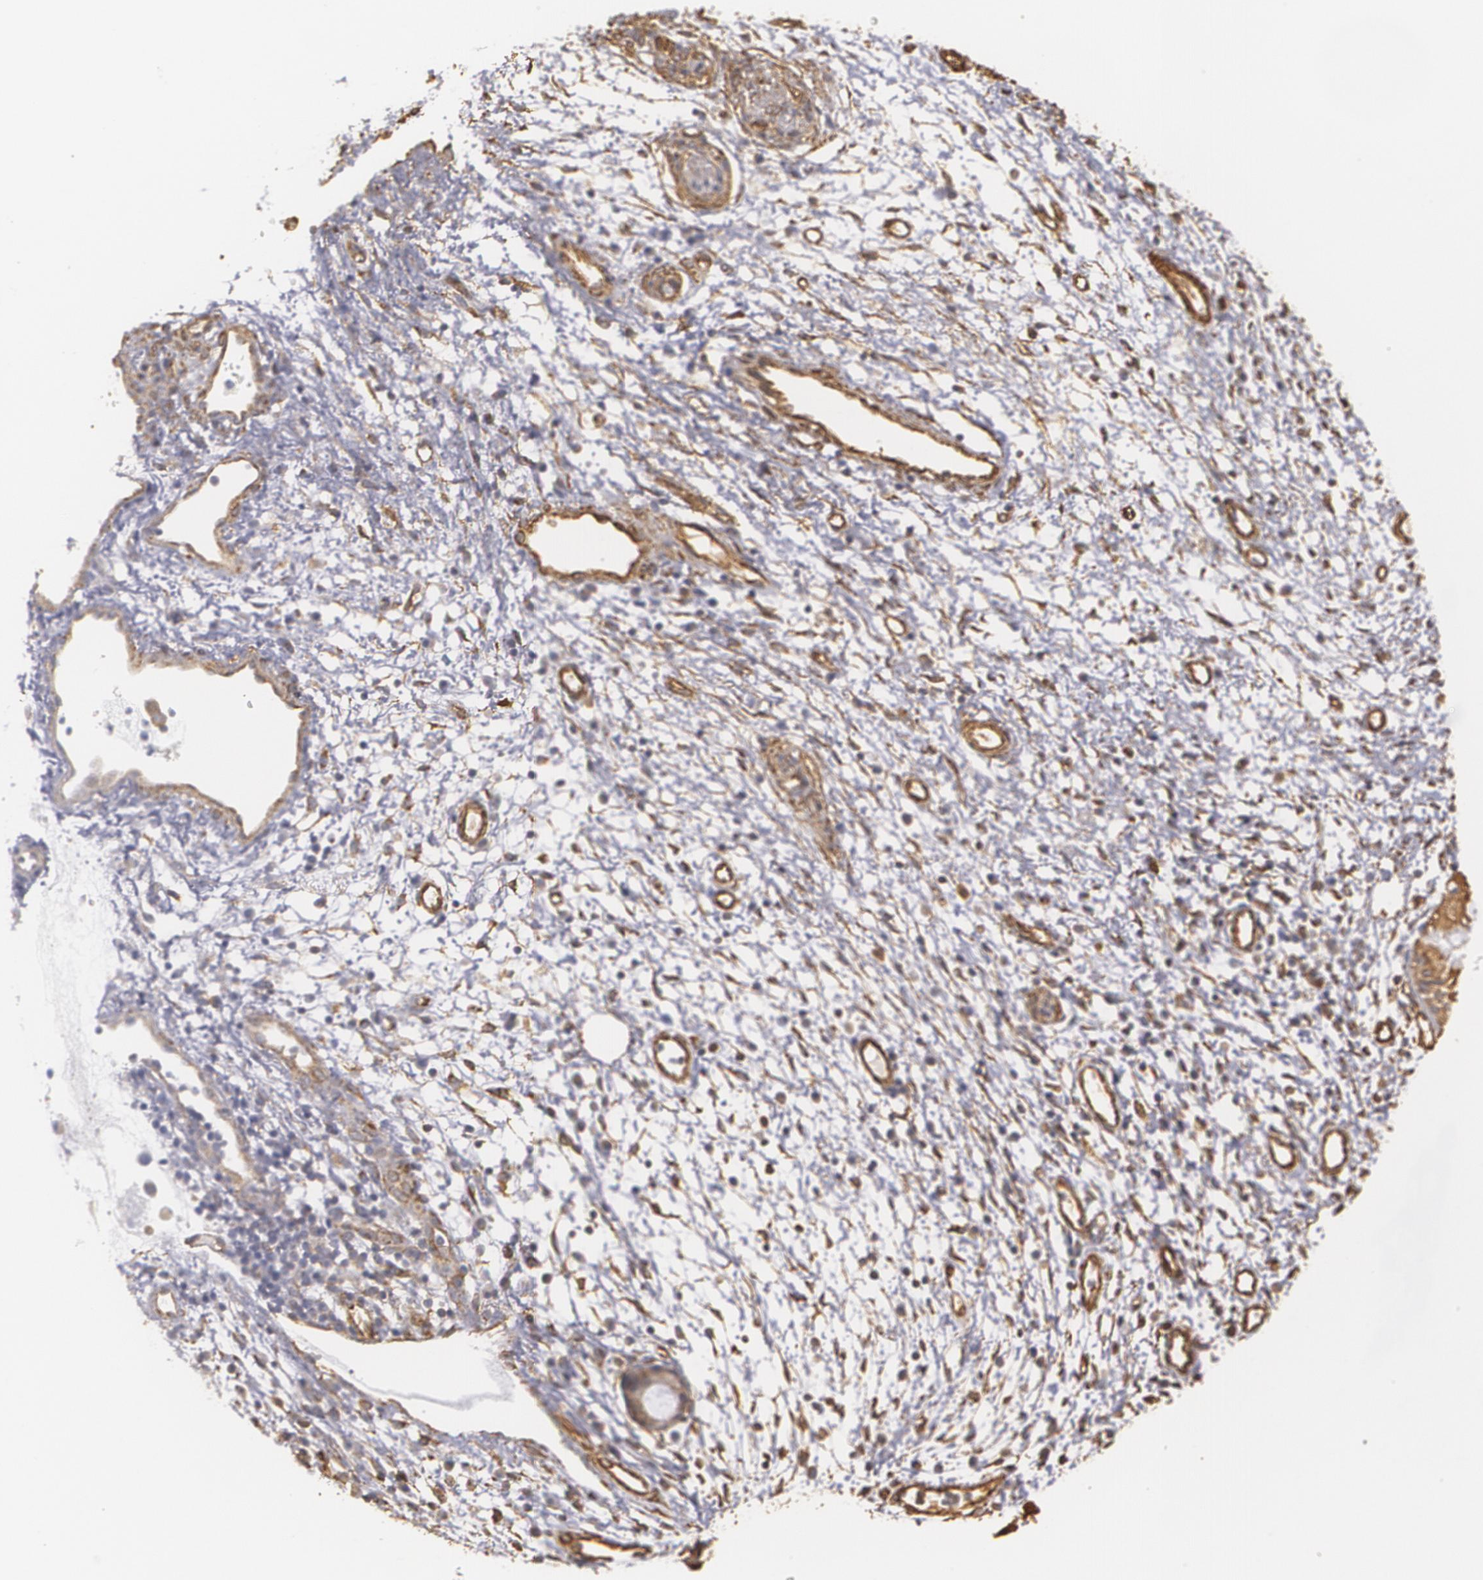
{"staining": {"intensity": "weak", "quantity": ">75%", "location": "cytoplasmic/membranous"}, "tissue": "nasopharynx", "cell_type": "Respiratory epithelial cells", "image_type": "normal", "snomed": [{"axis": "morphology", "description": "Normal tissue, NOS"}, {"axis": "morphology", "description": "Inflammation, NOS"}, {"axis": "morphology", "description": "Malignant melanoma, Metastatic site"}, {"axis": "topography", "description": "Nasopharynx"}], "caption": "The micrograph demonstrates staining of normal nasopharynx, revealing weak cytoplasmic/membranous protein staining (brown color) within respiratory epithelial cells.", "gene": "CYB5R3", "patient": {"sex": "female", "age": 55}}